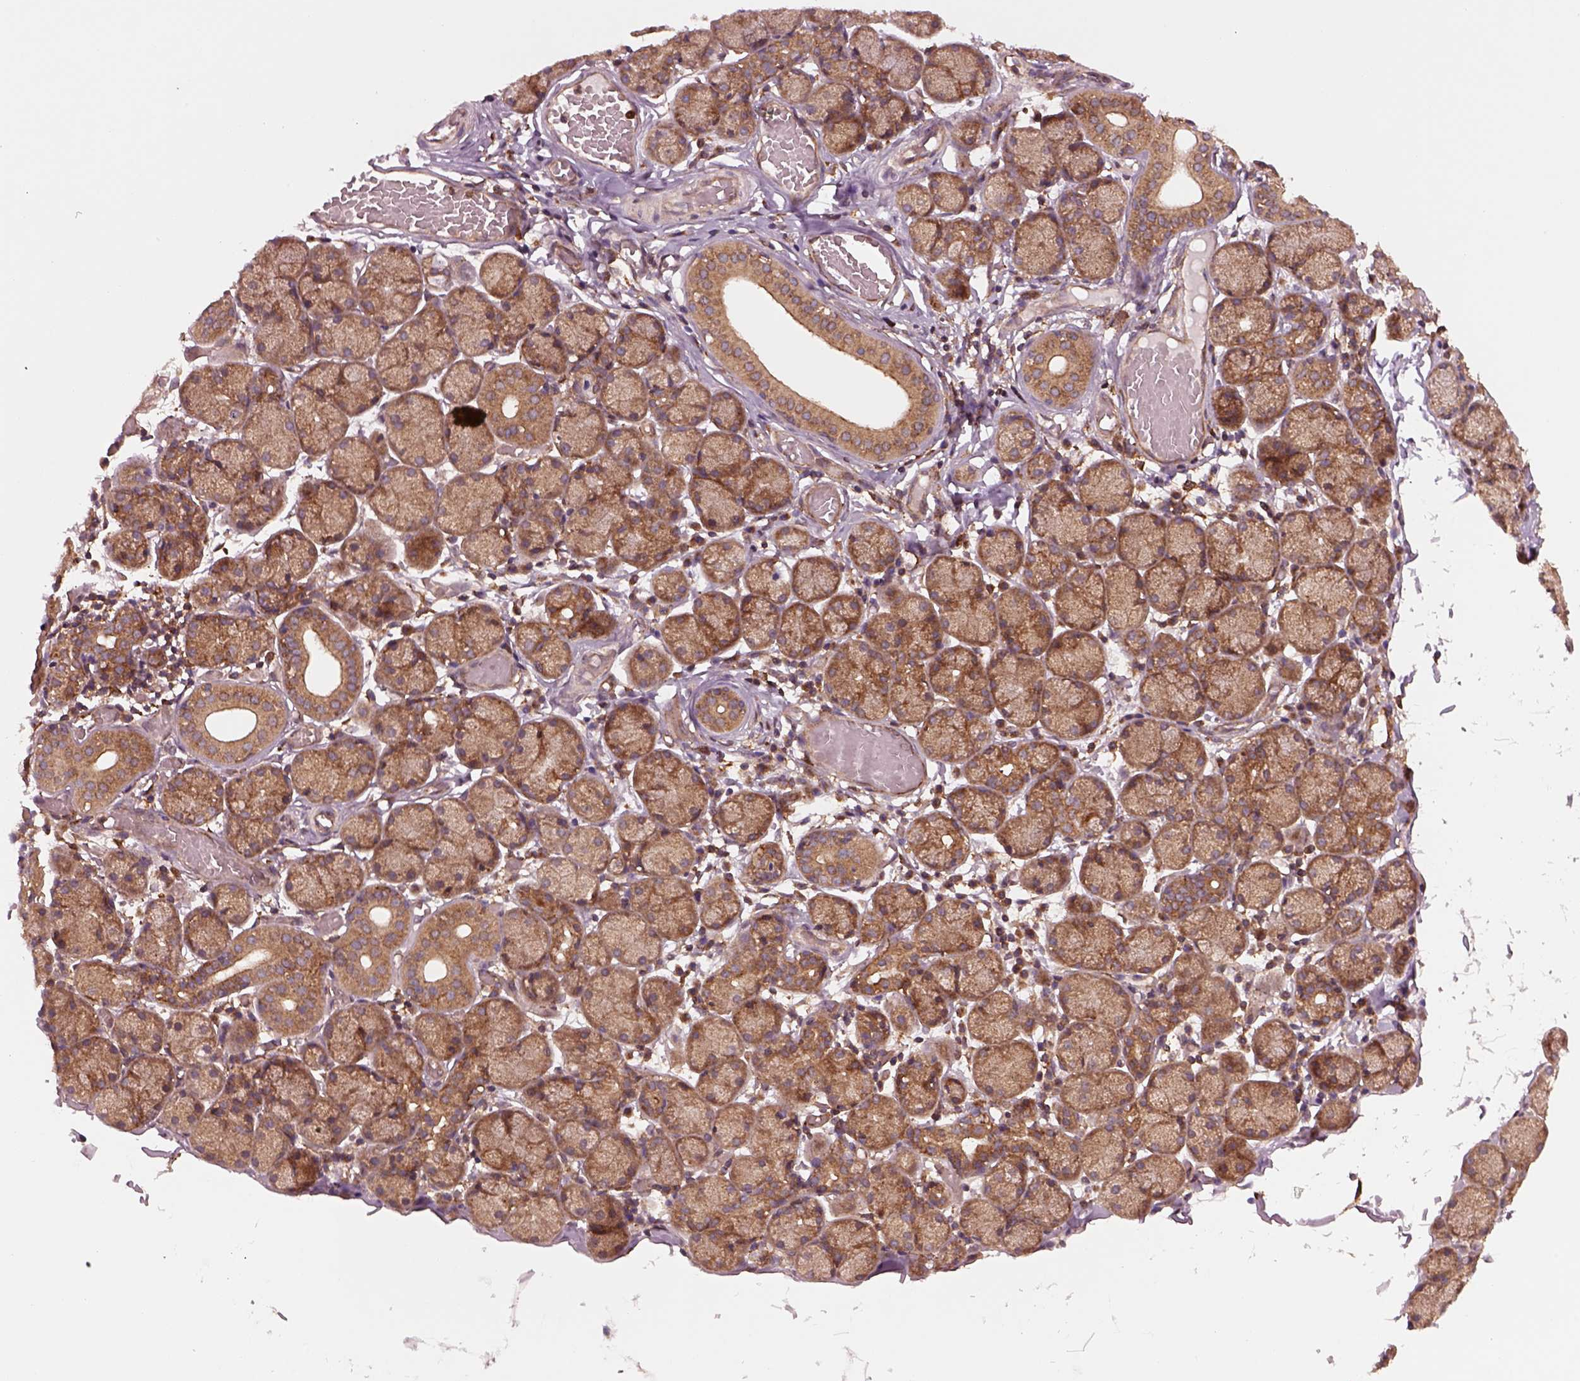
{"staining": {"intensity": "moderate", "quantity": "25%-75%", "location": "cytoplasmic/membranous"}, "tissue": "salivary gland", "cell_type": "Glandular cells", "image_type": "normal", "snomed": [{"axis": "morphology", "description": "Normal tissue, NOS"}, {"axis": "topography", "description": "Salivary gland"}], "caption": "Protein positivity by immunohistochemistry exhibits moderate cytoplasmic/membranous expression in approximately 25%-75% of glandular cells in benign salivary gland.", "gene": "WASHC2A", "patient": {"sex": "female", "age": 24}}